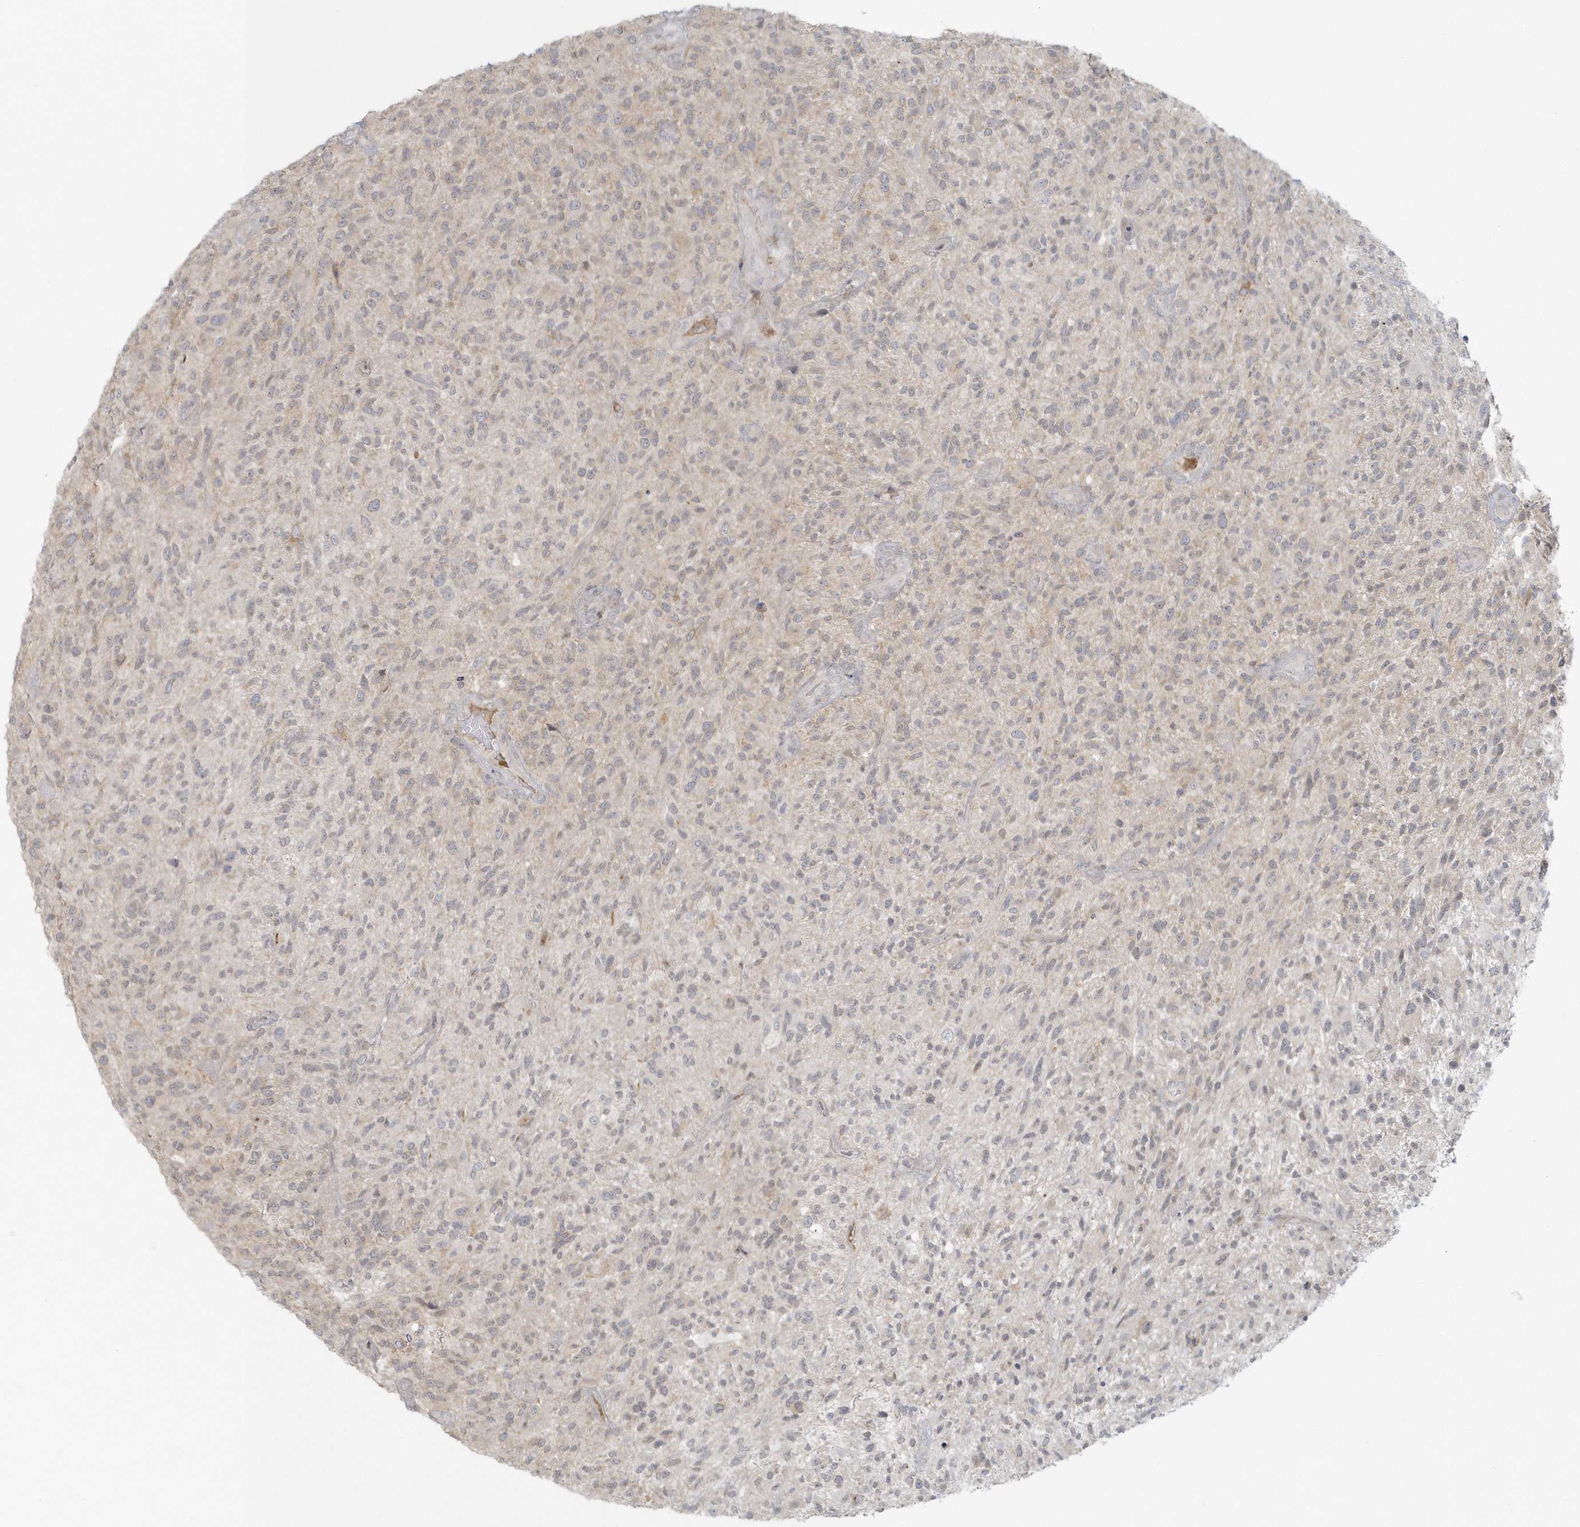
{"staining": {"intensity": "negative", "quantity": "none", "location": "none"}, "tissue": "glioma", "cell_type": "Tumor cells", "image_type": "cancer", "snomed": [{"axis": "morphology", "description": "Glioma, malignant, High grade"}, {"axis": "topography", "description": "Brain"}], "caption": "Image shows no protein expression in tumor cells of malignant glioma (high-grade) tissue.", "gene": "BLTP3A", "patient": {"sex": "male", "age": 47}}